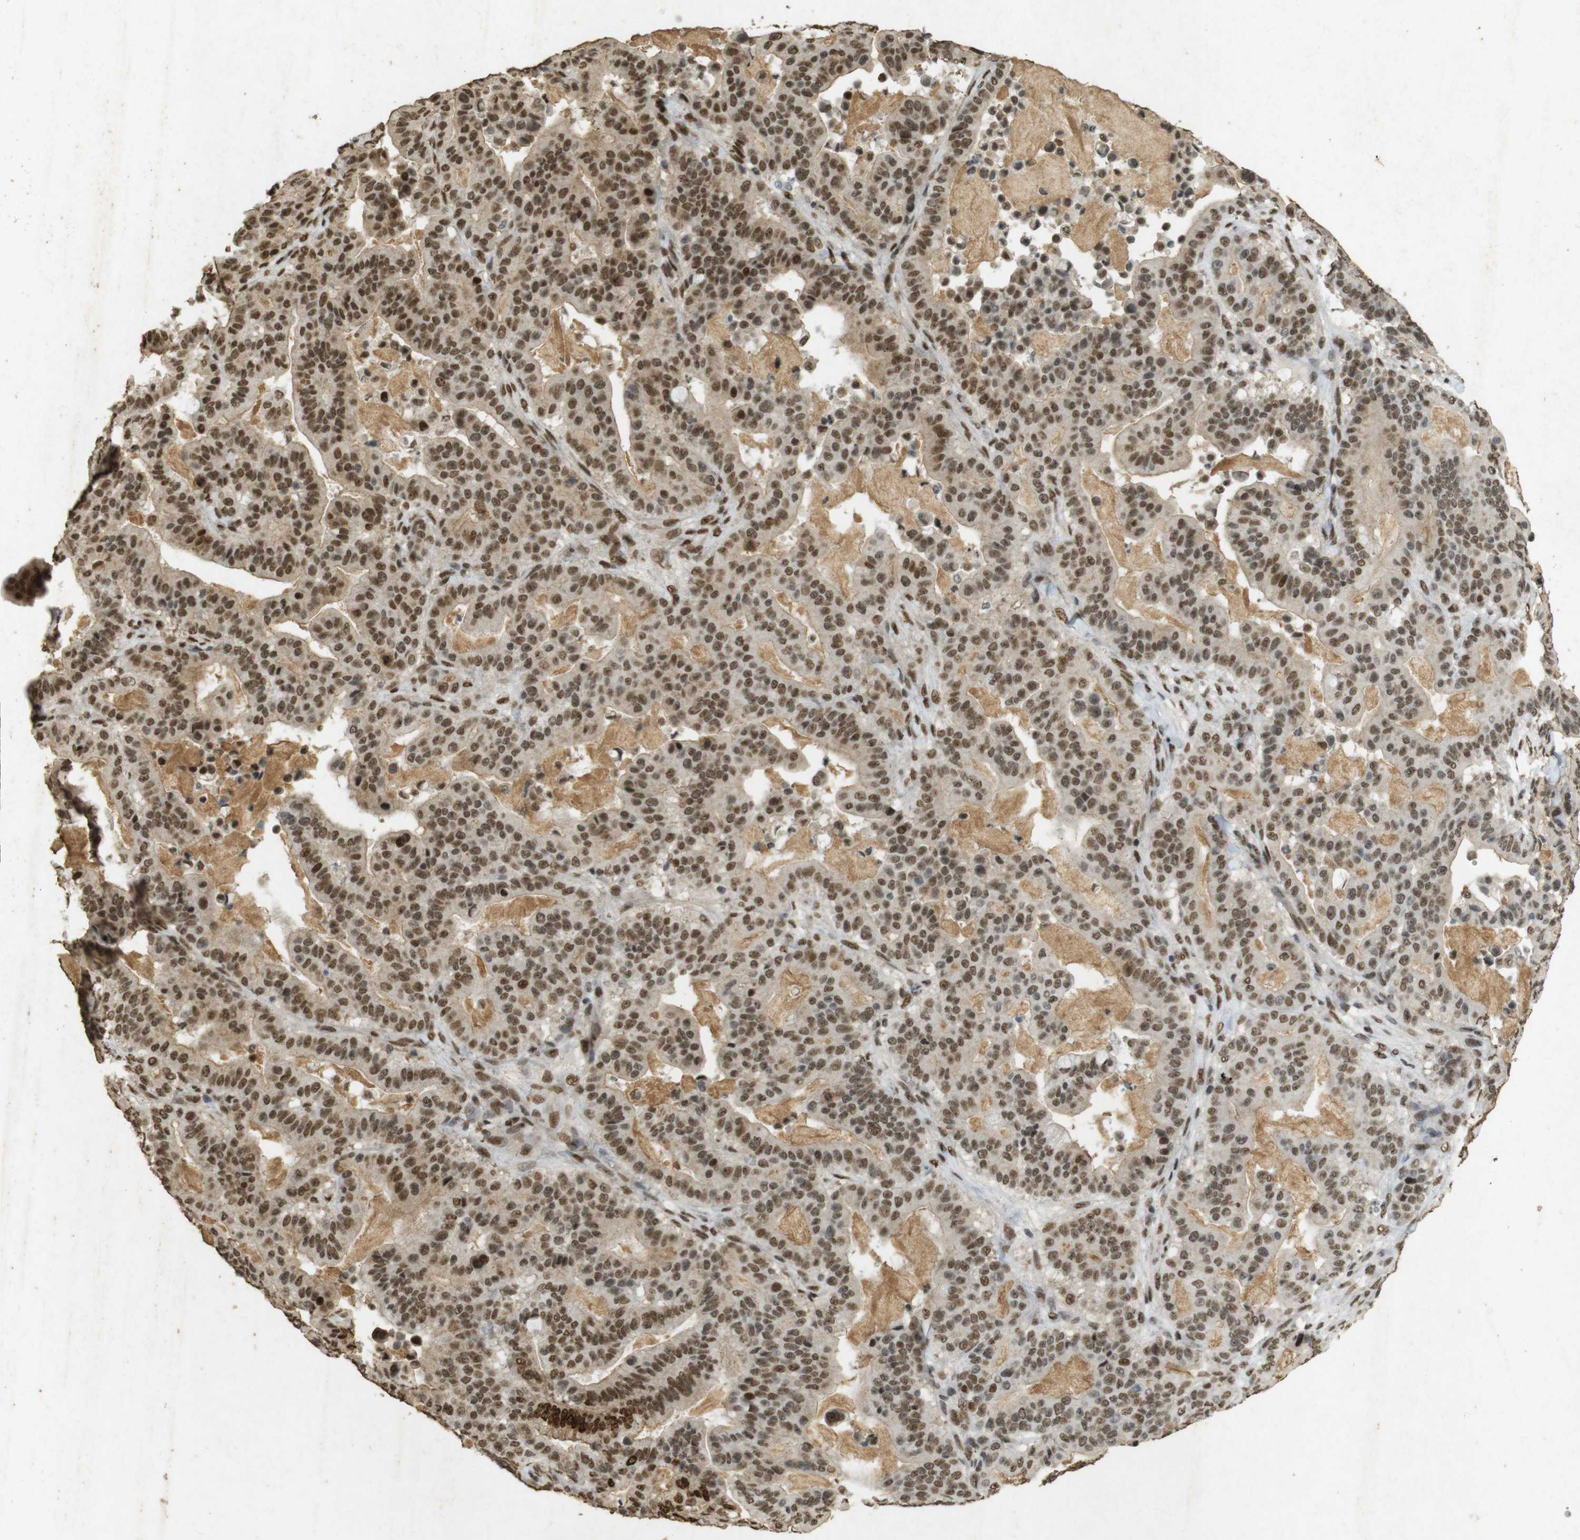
{"staining": {"intensity": "moderate", "quantity": ">75%", "location": "cytoplasmic/membranous,nuclear"}, "tissue": "pancreatic cancer", "cell_type": "Tumor cells", "image_type": "cancer", "snomed": [{"axis": "morphology", "description": "Adenocarcinoma, NOS"}, {"axis": "topography", "description": "Pancreas"}], "caption": "Tumor cells show medium levels of moderate cytoplasmic/membranous and nuclear positivity in about >75% of cells in adenocarcinoma (pancreatic).", "gene": "GATA4", "patient": {"sex": "male", "age": 63}}